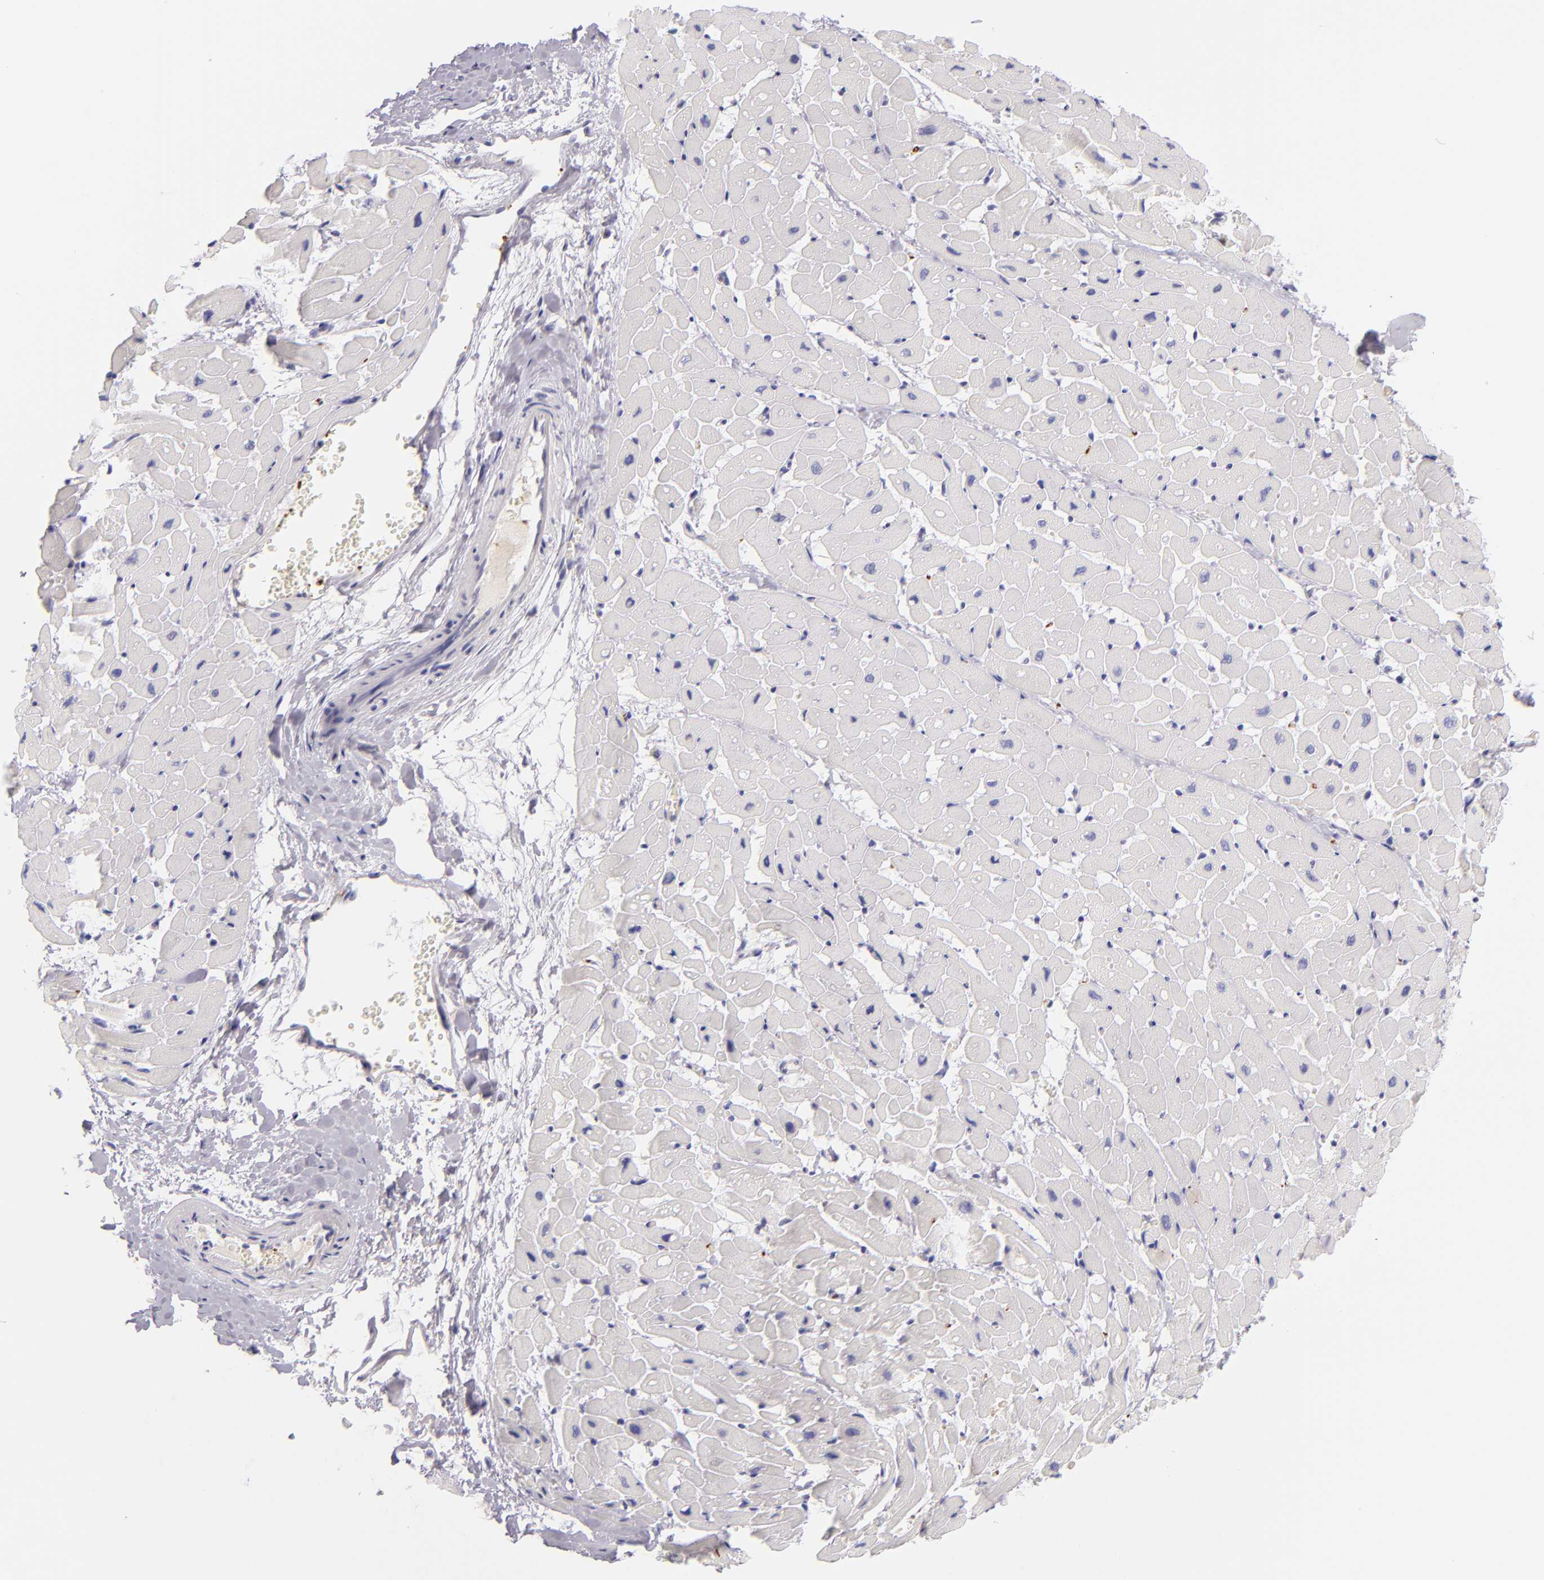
{"staining": {"intensity": "negative", "quantity": "none", "location": "none"}, "tissue": "heart muscle", "cell_type": "Cardiomyocytes", "image_type": "normal", "snomed": [{"axis": "morphology", "description": "Normal tissue, NOS"}, {"axis": "topography", "description": "Heart"}], "caption": "Cardiomyocytes show no significant positivity in unremarkable heart muscle. (Brightfield microscopy of DAB (3,3'-diaminobenzidine) IHC at high magnification).", "gene": "GP1BA", "patient": {"sex": "male", "age": 45}}